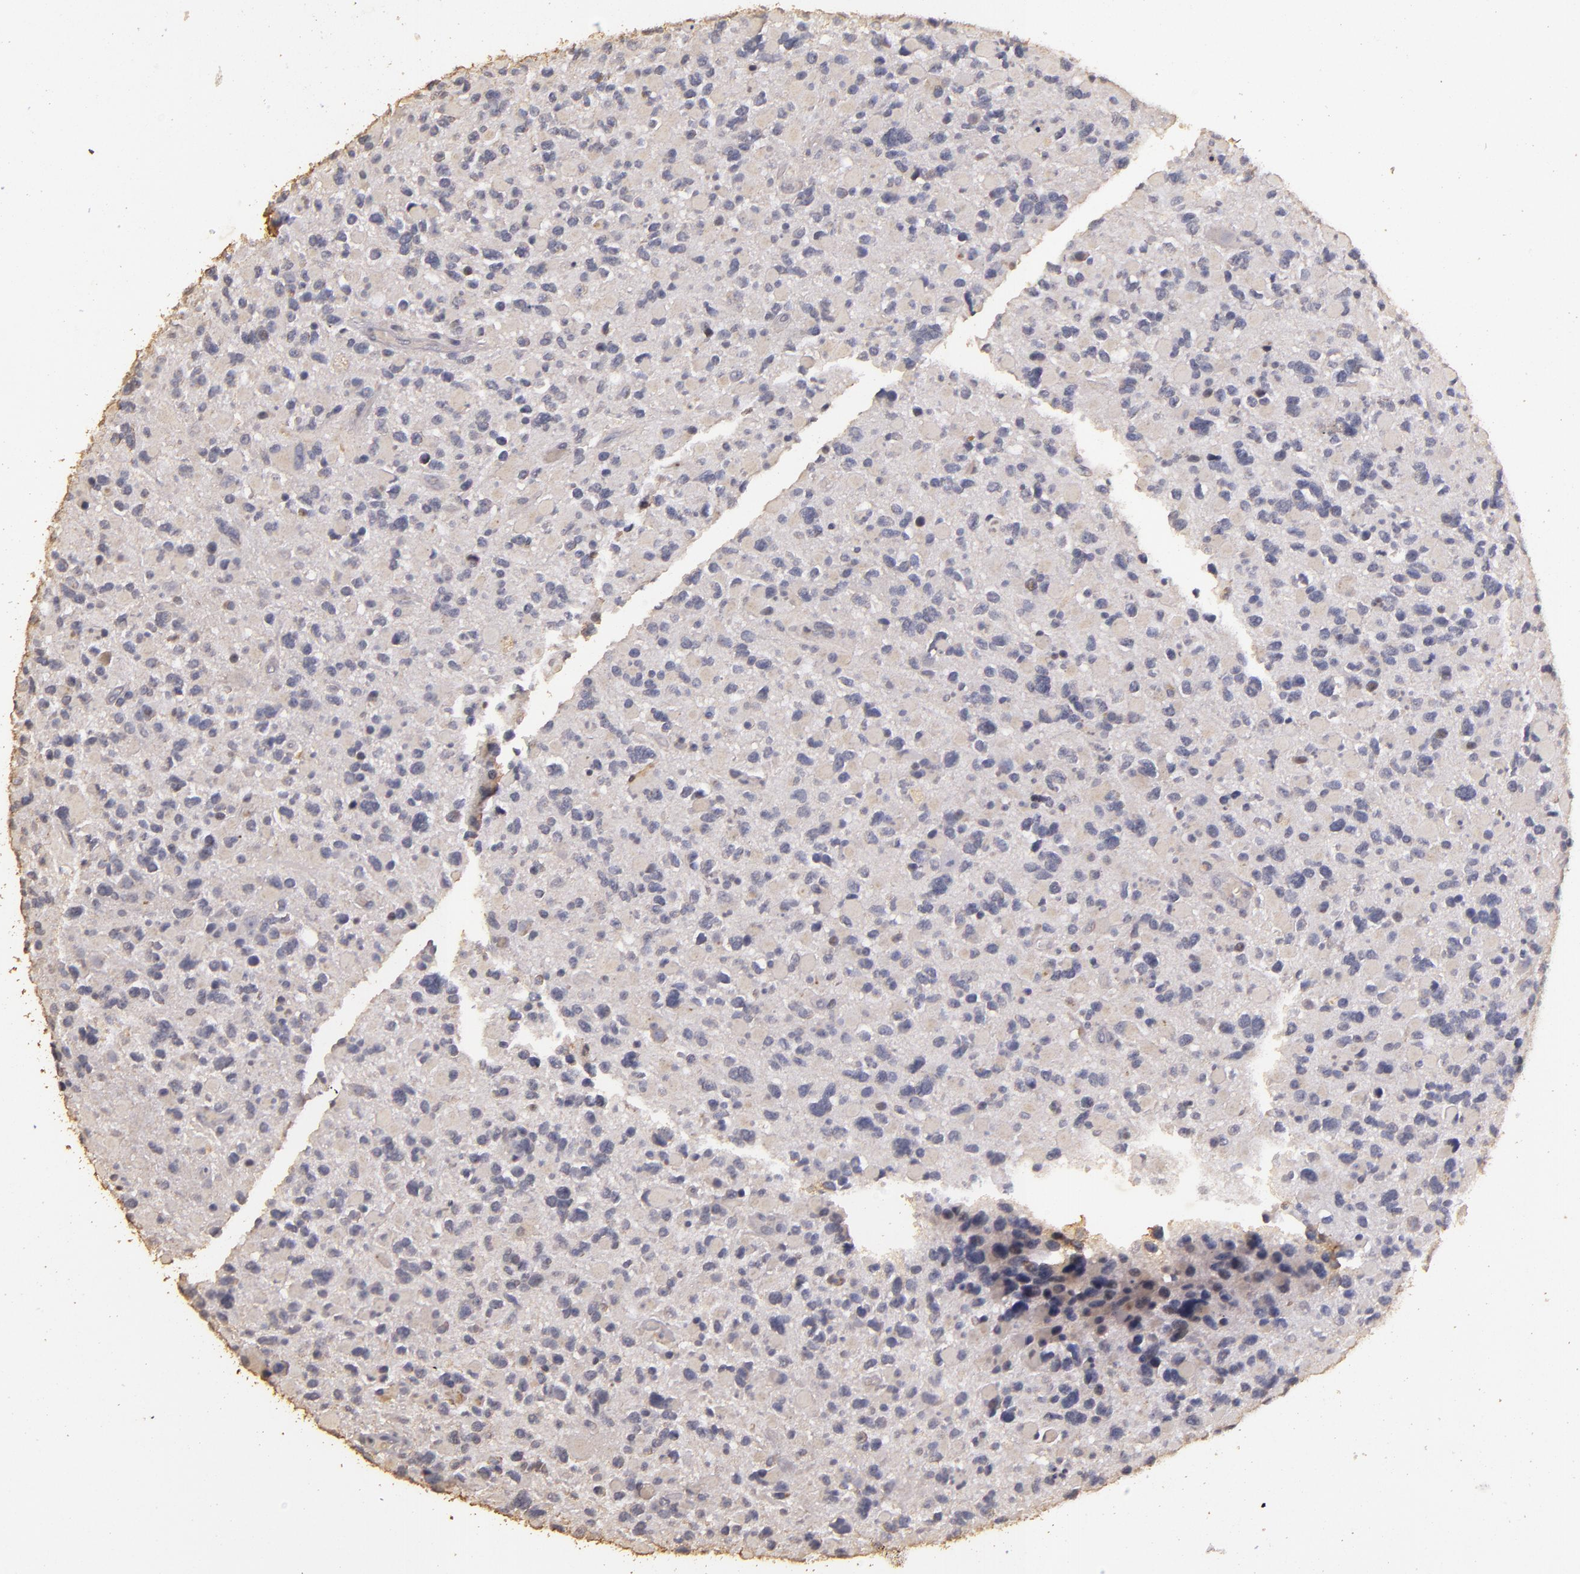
{"staining": {"intensity": "negative", "quantity": "none", "location": "none"}, "tissue": "glioma", "cell_type": "Tumor cells", "image_type": "cancer", "snomed": [{"axis": "morphology", "description": "Glioma, malignant, High grade"}, {"axis": "topography", "description": "Brain"}], "caption": "Human glioma stained for a protein using immunohistochemistry (IHC) demonstrates no positivity in tumor cells.", "gene": "BCL2L13", "patient": {"sex": "female", "age": 37}}